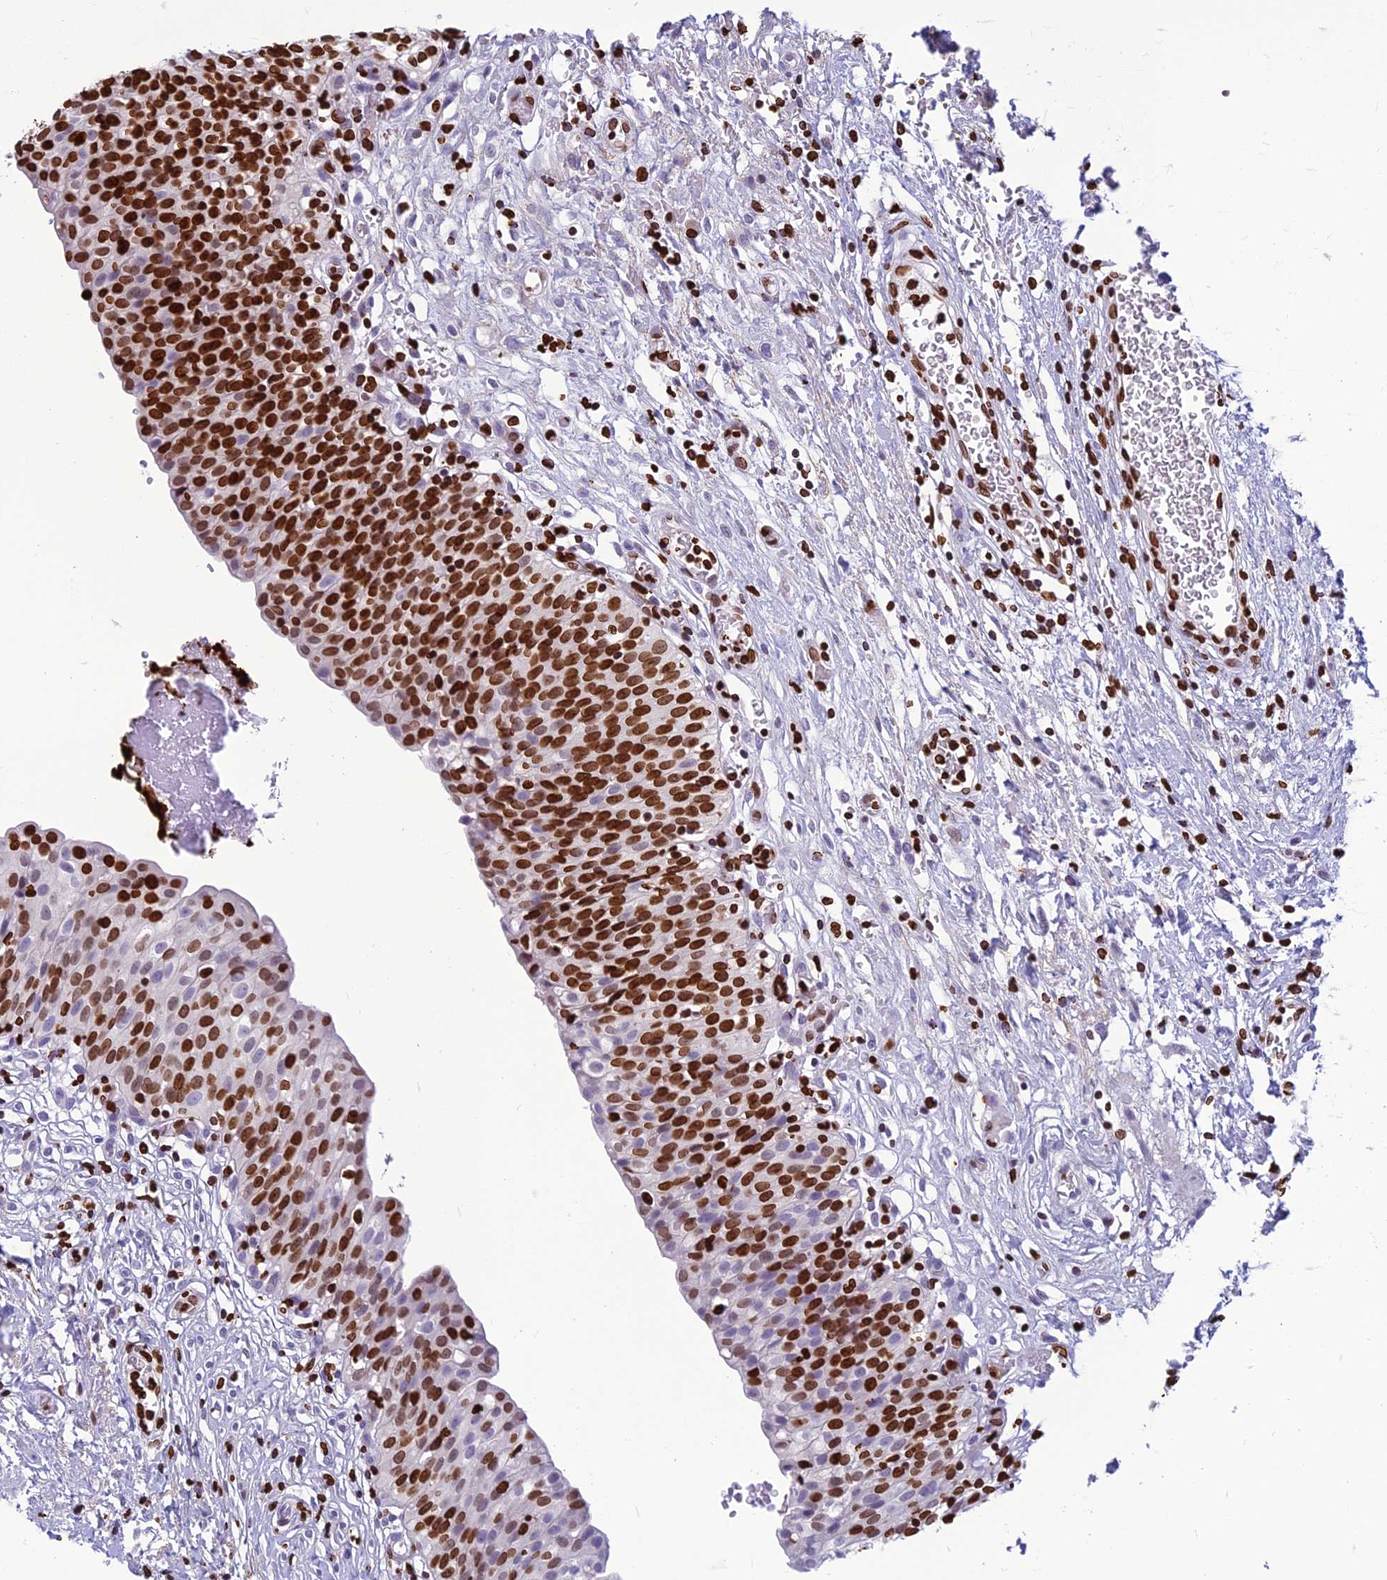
{"staining": {"intensity": "strong", "quantity": ">75%", "location": "nuclear"}, "tissue": "urinary bladder", "cell_type": "Urothelial cells", "image_type": "normal", "snomed": [{"axis": "morphology", "description": "Normal tissue, NOS"}, {"axis": "topography", "description": "Urinary bladder"}], "caption": "Immunohistochemical staining of unremarkable human urinary bladder shows >75% levels of strong nuclear protein positivity in approximately >75% of urothelial cells. The staining was performed using DAB (3,3'-diaminobenzidine), with brown indicating positive protein expression. Nuclei are stained blue with hematoxylin.", "gene": "AKAP17A", "patient": {"sex": "male", "age": 55}}